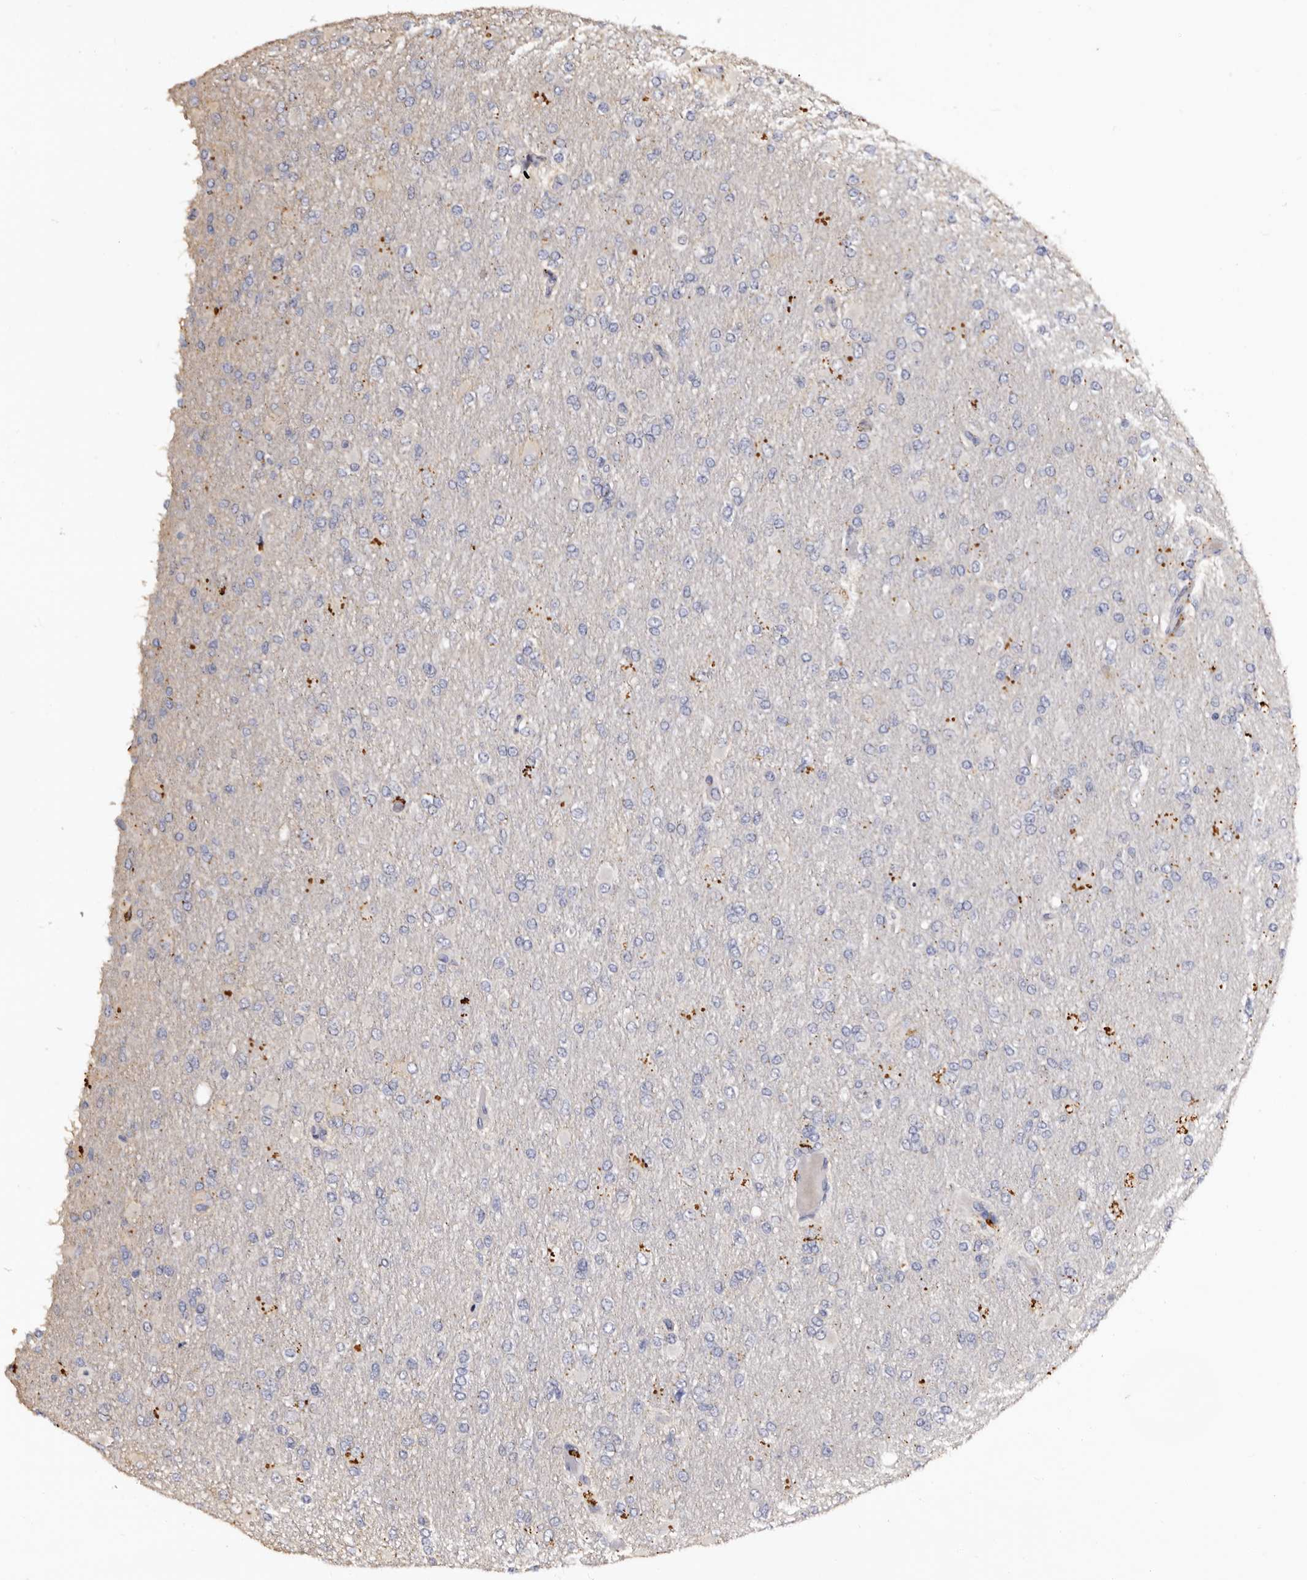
{"staining": {"intensity": "negative", "quantity": "none", "location": "none"}, "tissue": "glioma", "cell_type": "Tumor cells", "image_type": "cancer", "snomed": [{"axis": "morphology", "description": "Glioma, malignant, High grade"}, {"axis": "topography", "description": "Cerebral cortex"}], "caption": "A micrograph of glioma stained for a protein shows no brown staining in tumor cells. (DAB (3,3'-diaminobenzidine) immunohistochemistry (IHC), high magnification).", "gene": "SLC10A4", "patient": {"sex": "female", "age": 36}}